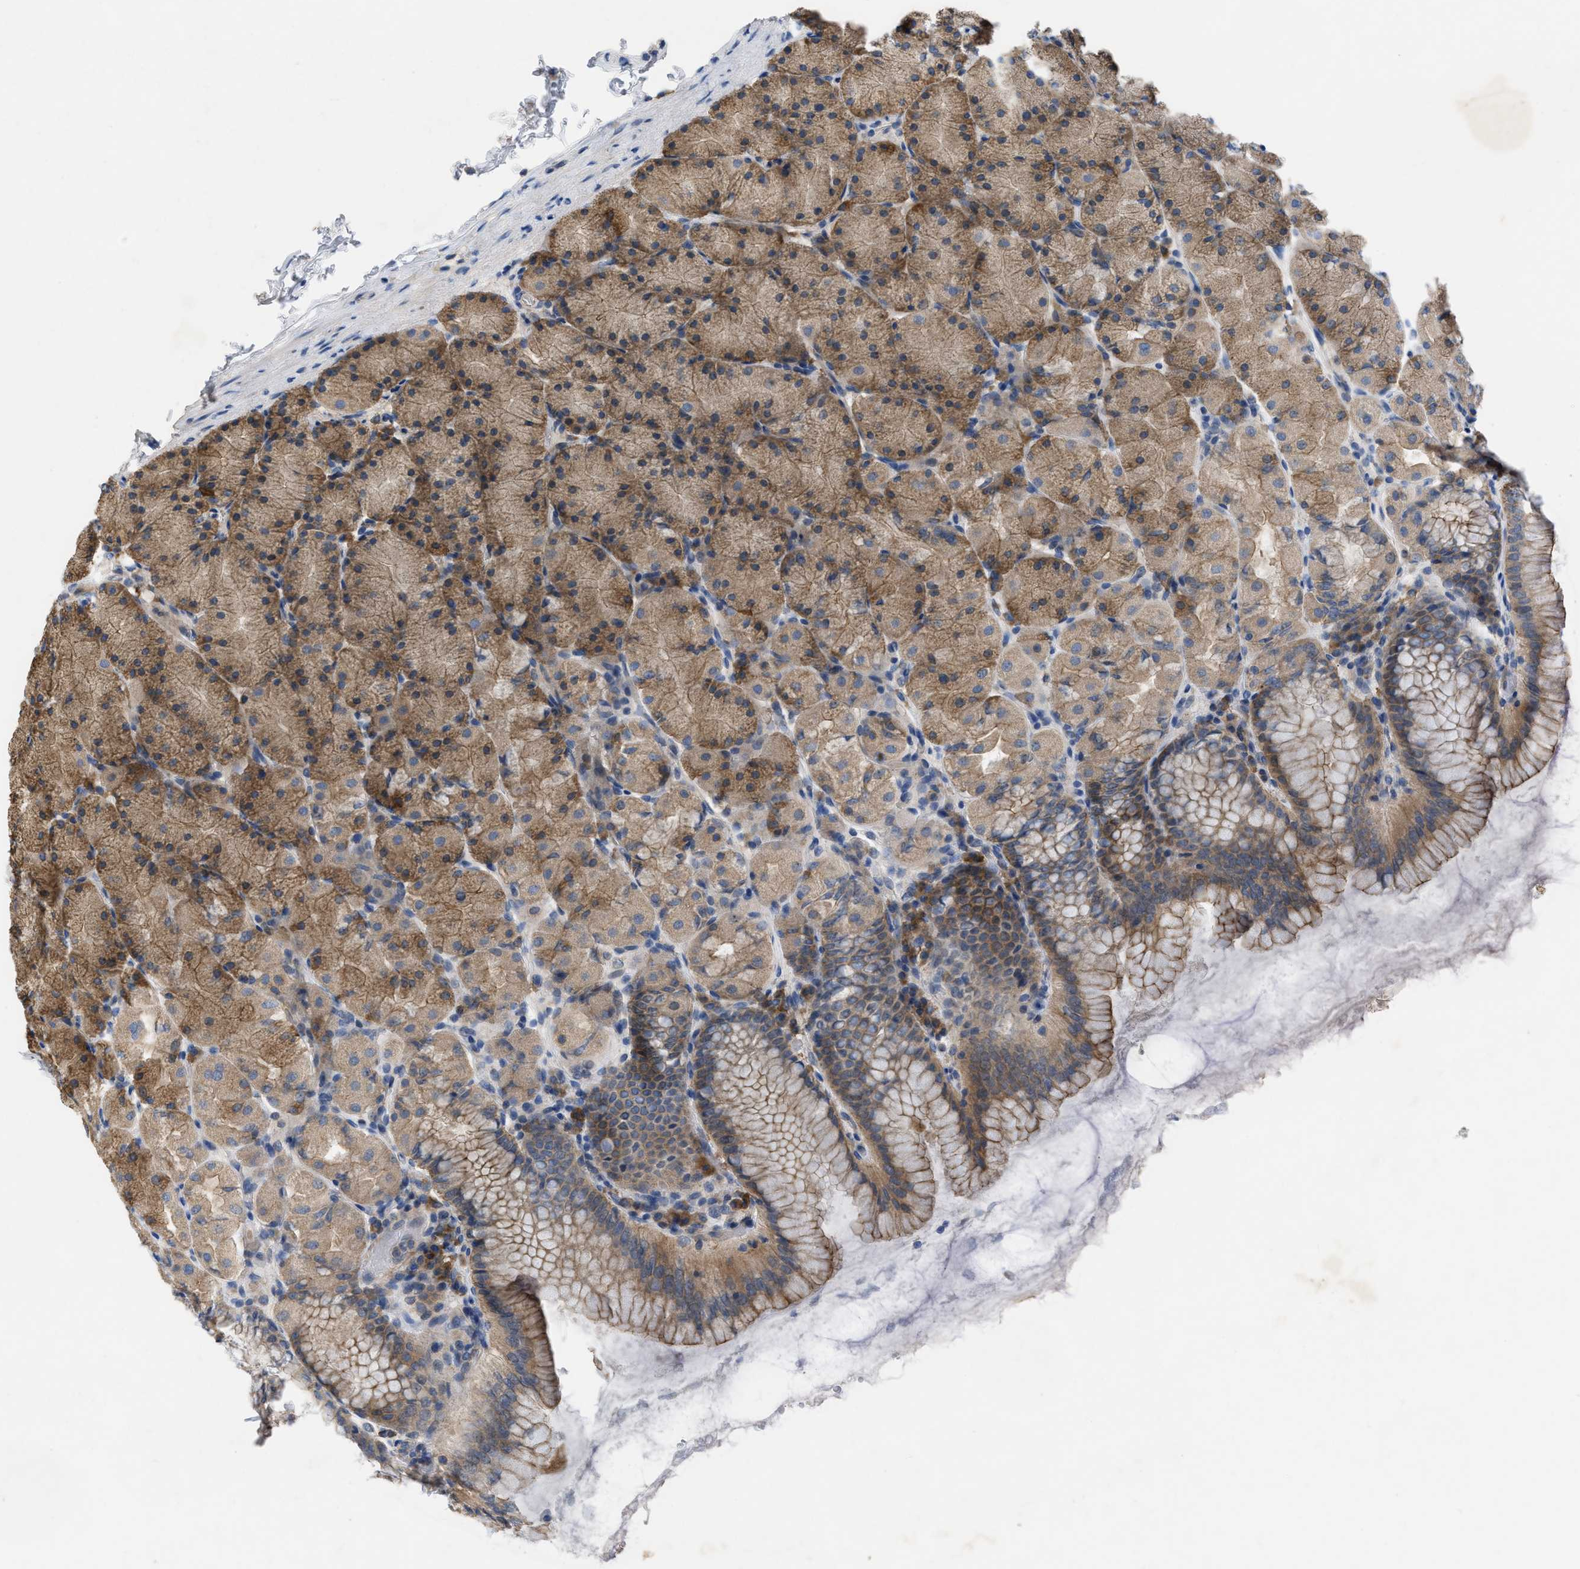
{"staining": {"intensity": "moderate", "quantity": ">75%", "location": "cytoplasmic/membranous"}, "tissue": "stomach", "cell_type": "Glandular cells", "image_type": "normal", "snomed": [{"axis": "morphology", "description": "Normal tissue, NOS"}, {"axis": "topography", "description": "Stomach, upper"}], "caption": "Protein expression analysis of unremarkable human stomach reveals moderate cytoplasmic/membranous staining in approximately >75% of glandular cells.", "gene": "TMEM131", "patient": {"sex": "female", "age": 56}}